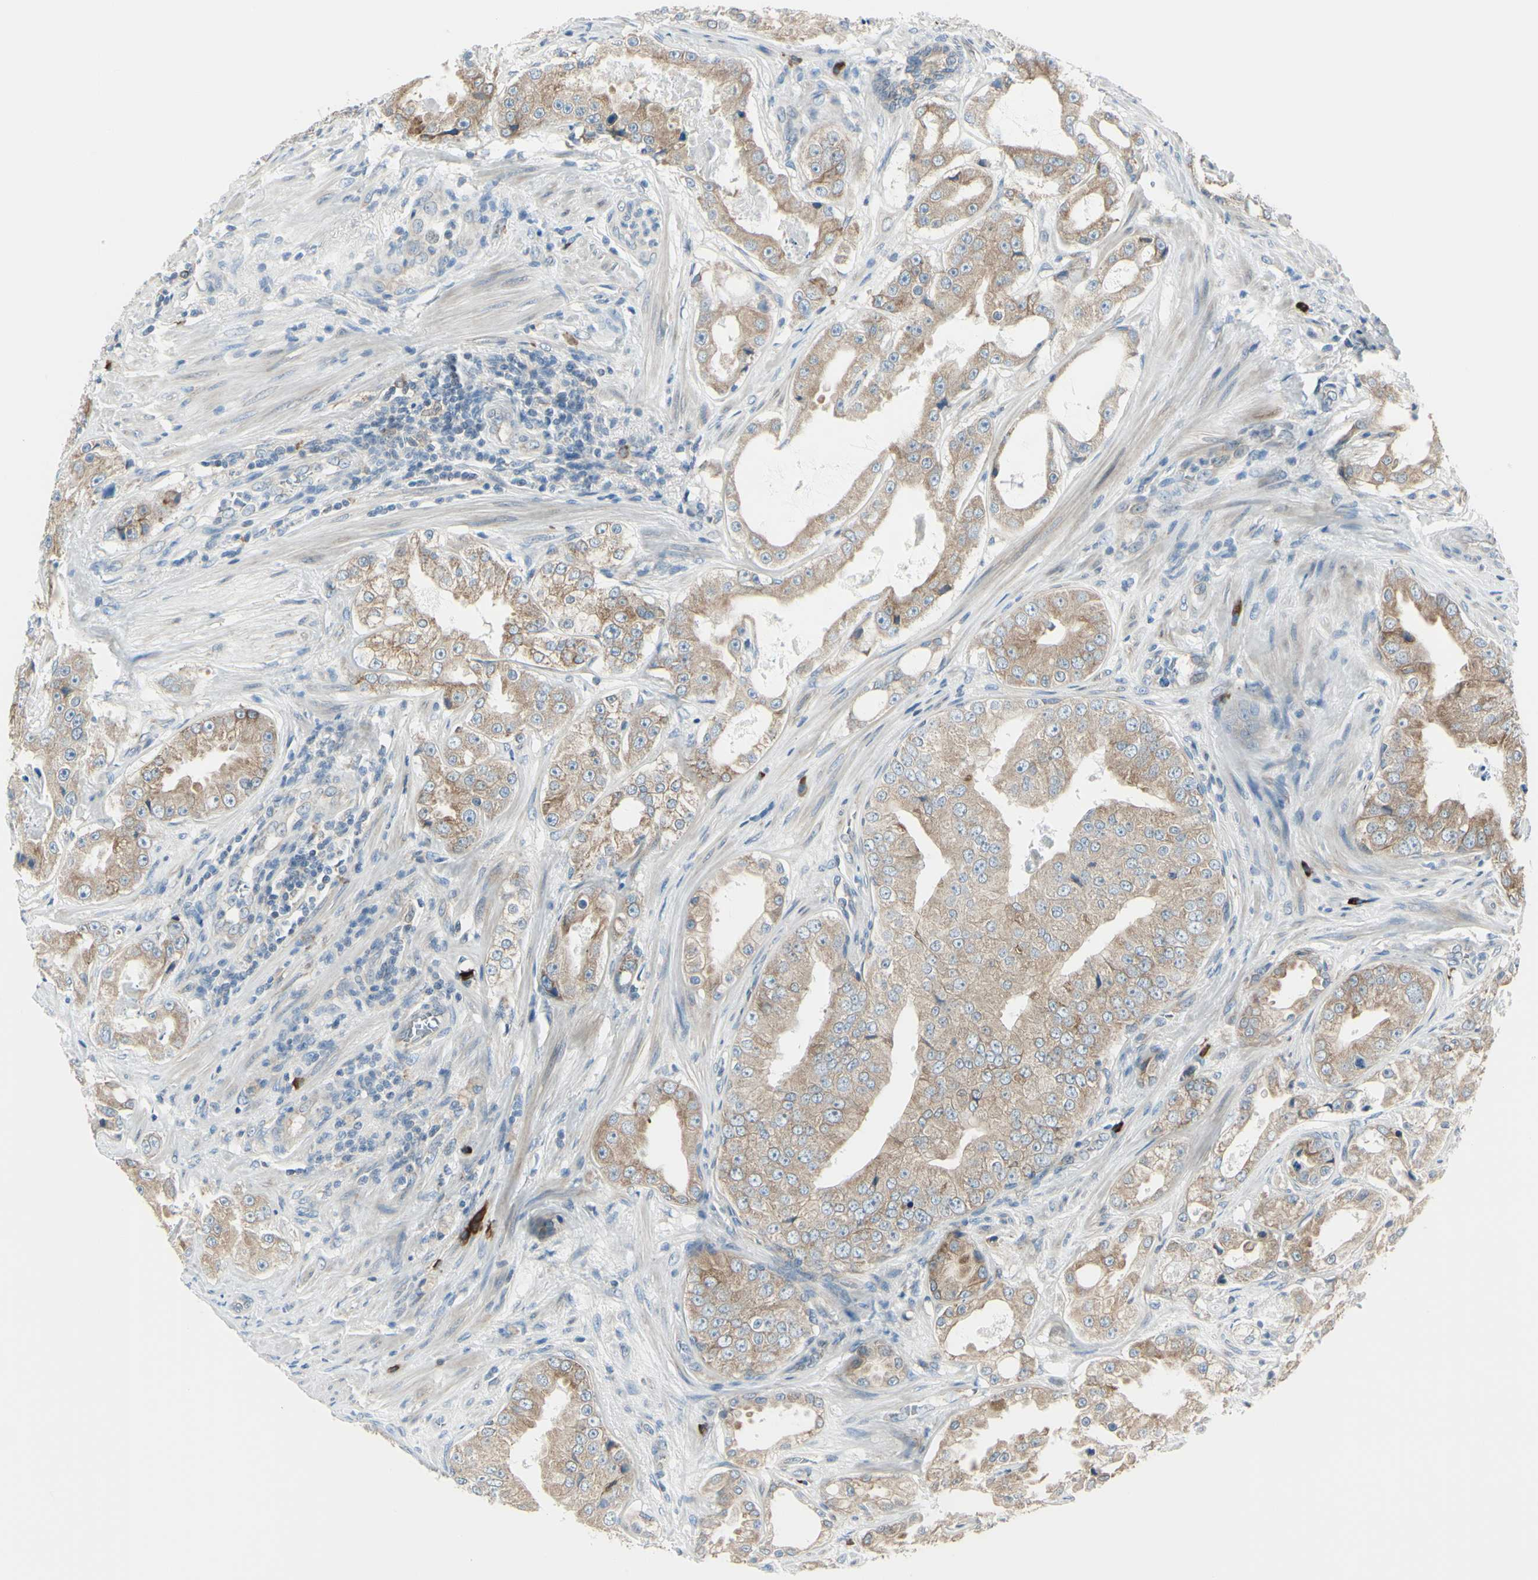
{"staining": {"intensity": "moderate", "quantity": ">75%", "location": "cytoplasmic/membranous"}, "tissue": "prostate cancer", "cell_type": "Tumor cells", "image_type": "cancer", "snomed": [{"axis": "morphology", "description": "Adenocarcinoma, High grade"}, {"axis": "topography", "description": "Prostate"}], "caption": "A micrograph showing moderate cytoplasmic/membranous staining in about >75% of tumor cells in prostate high-grade adenocarcinoma, as visualized by brown immunohistochemical staining.", "gene": "SELENOS", "patient": {"sex": "male", "age": 73}}